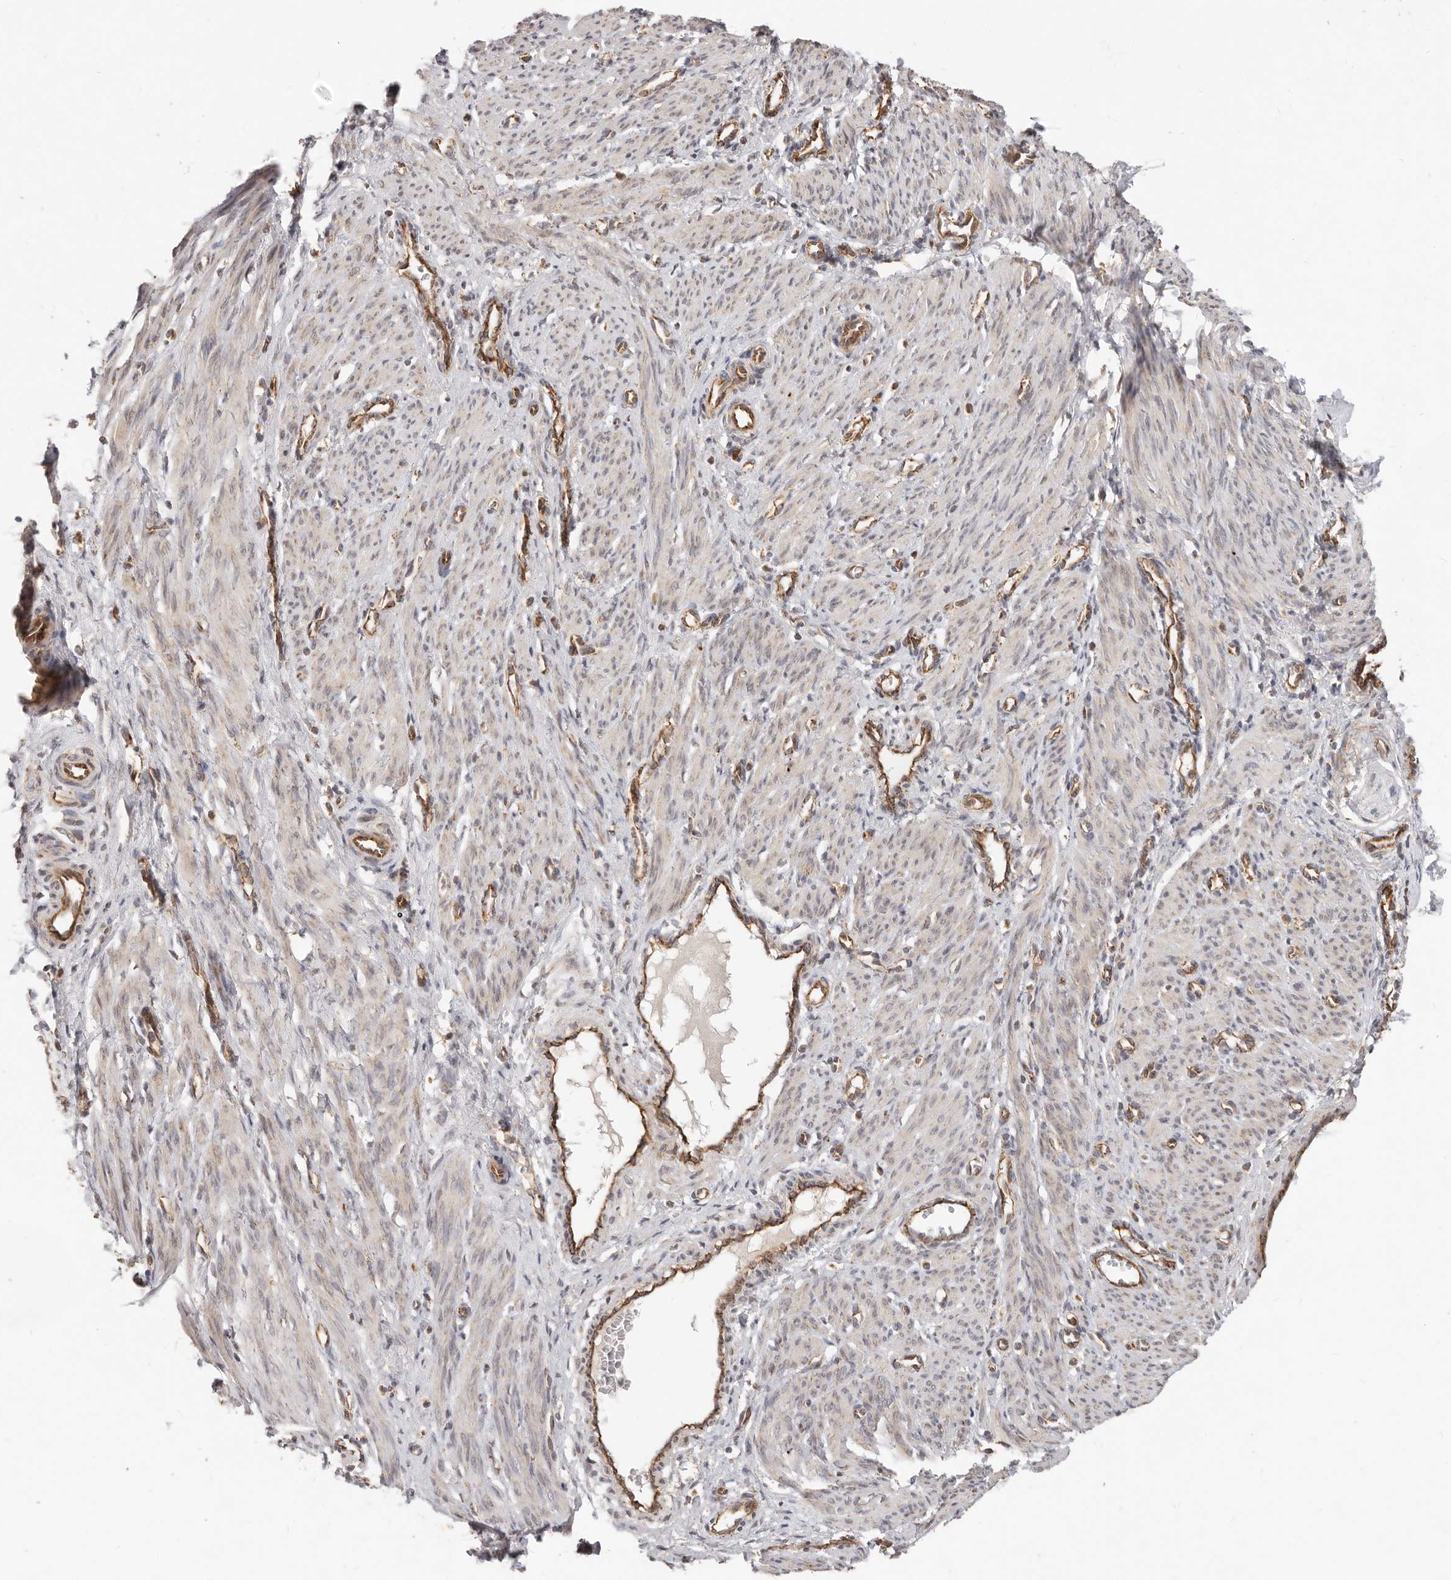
{"staining": {"intensity": "weak", "quantity": "<25%", "location": "cytoplasmic/membranous"}, "tissue": "smooth muscle", "cell_type": "Smooth muscle cells", "image_type": "normal", "snomed": [{"axis": "morphology", "description": "Normal tissue, NOS"}, {"axis": "topography", "description": "Endometrium"}], "caption": "IHC histopathology image of unremarkable smooth muscle: human smooth muscle stained with DAB (3,3'-diaminobenzidine) exhibits no significant protein staining in smooth muscle cells.", "gene": "USP49", "patient": {"sex": "female", "age": 33}}